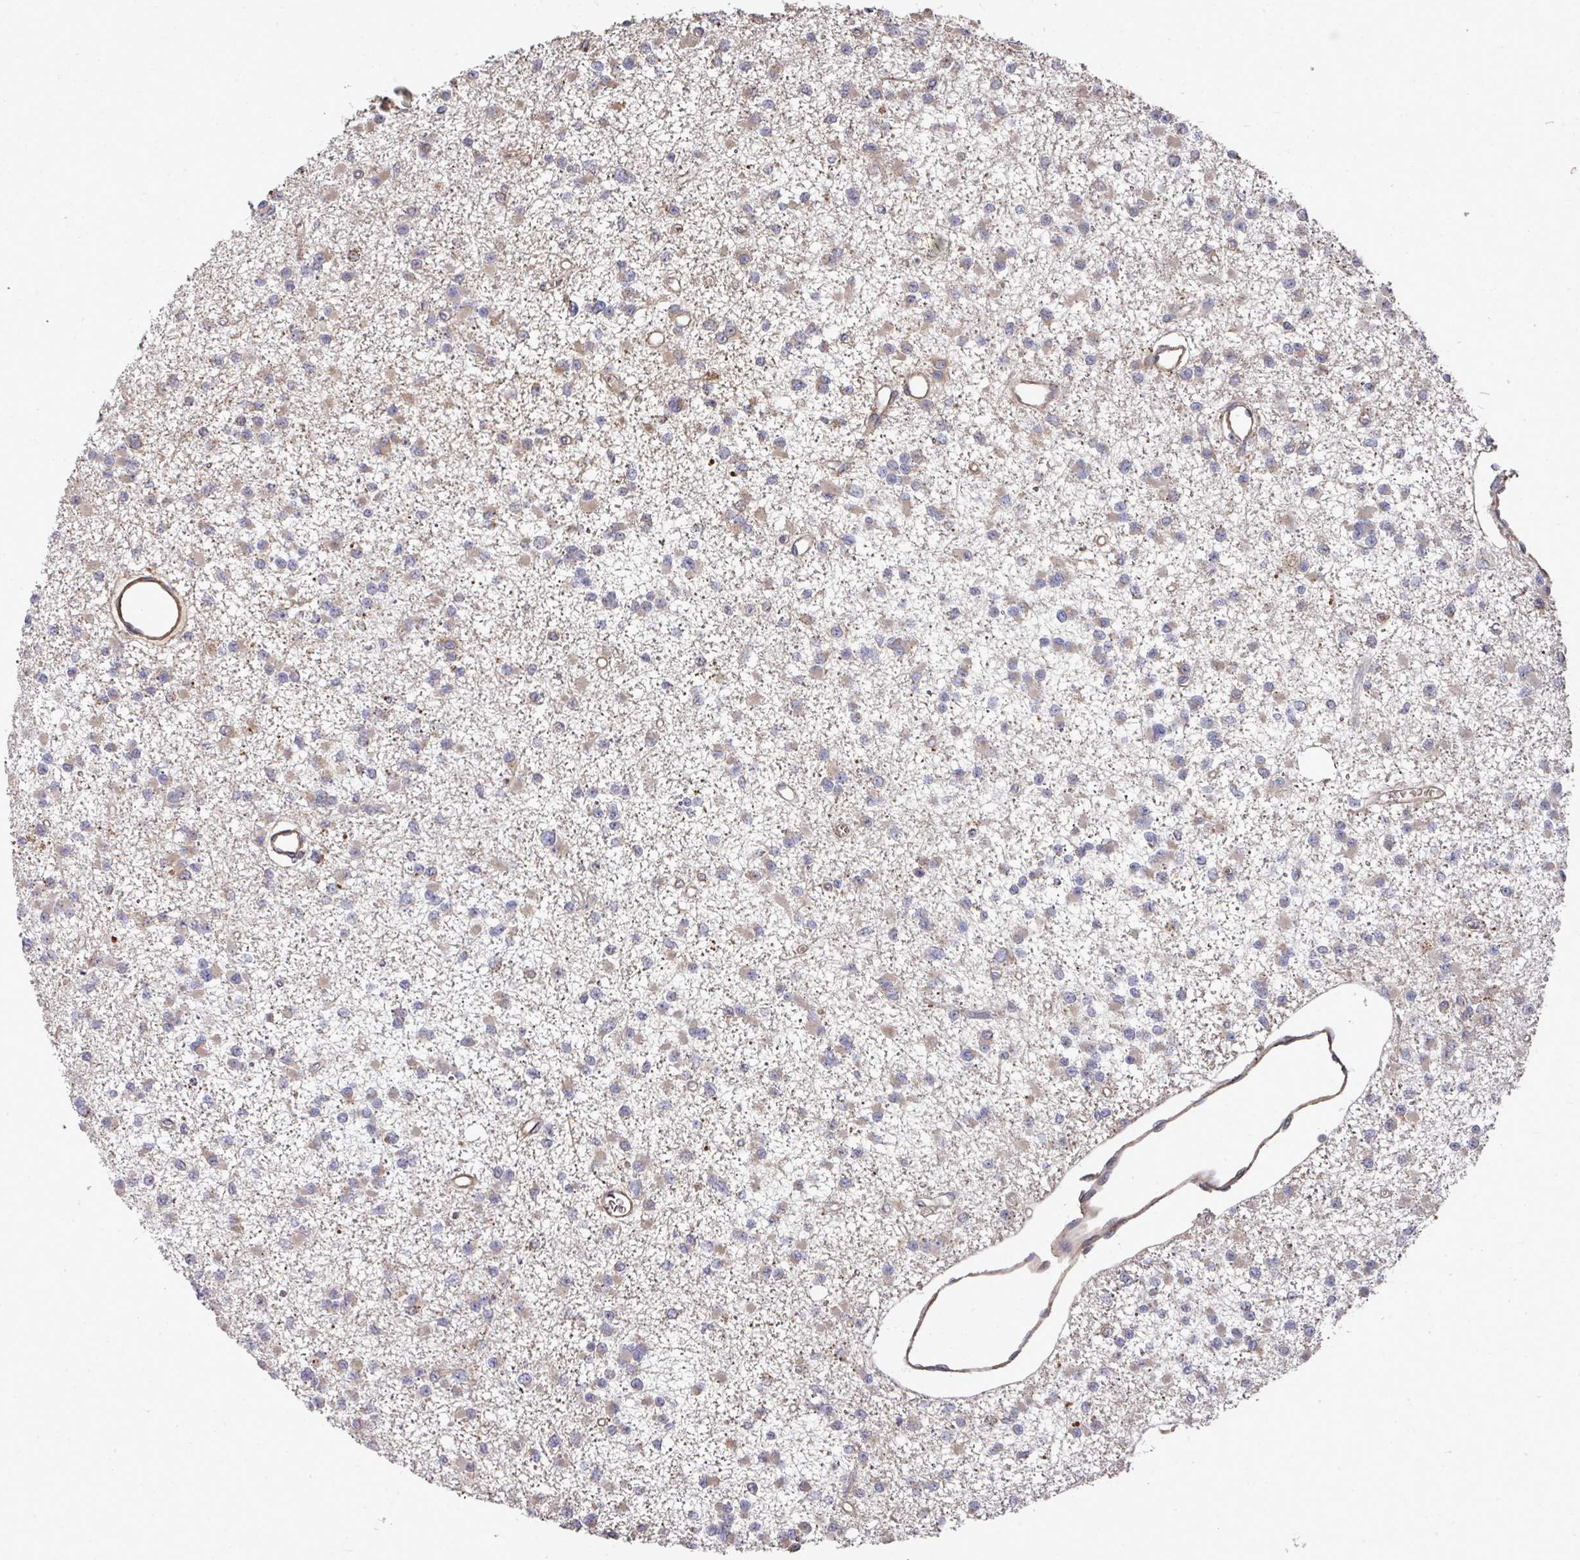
{"staining": {"intensity": "weak", "quantity": "25%-75%", "location": "cytoplasmic/membranous"}, "tissue": "glioma", "cell_type": "Tumor cells", "image_type": "cancer", "snomed": [{"axis": "morphology", "description": "Glioma, malignant, Low grade"}, {"axis": "topography", "description": "Brain"}], "caption": "Protein expression analysis of glioma exhibits weak cytoplasmic/membranous positivity in about 25%-75% of tumor cells. (DAB (3,3'-diaminobenzidine) IHC, brown staining for protein, blue staining for nuclei).", "gene": "EDEM2", "patient": {"sex": "female", "age": 22}}